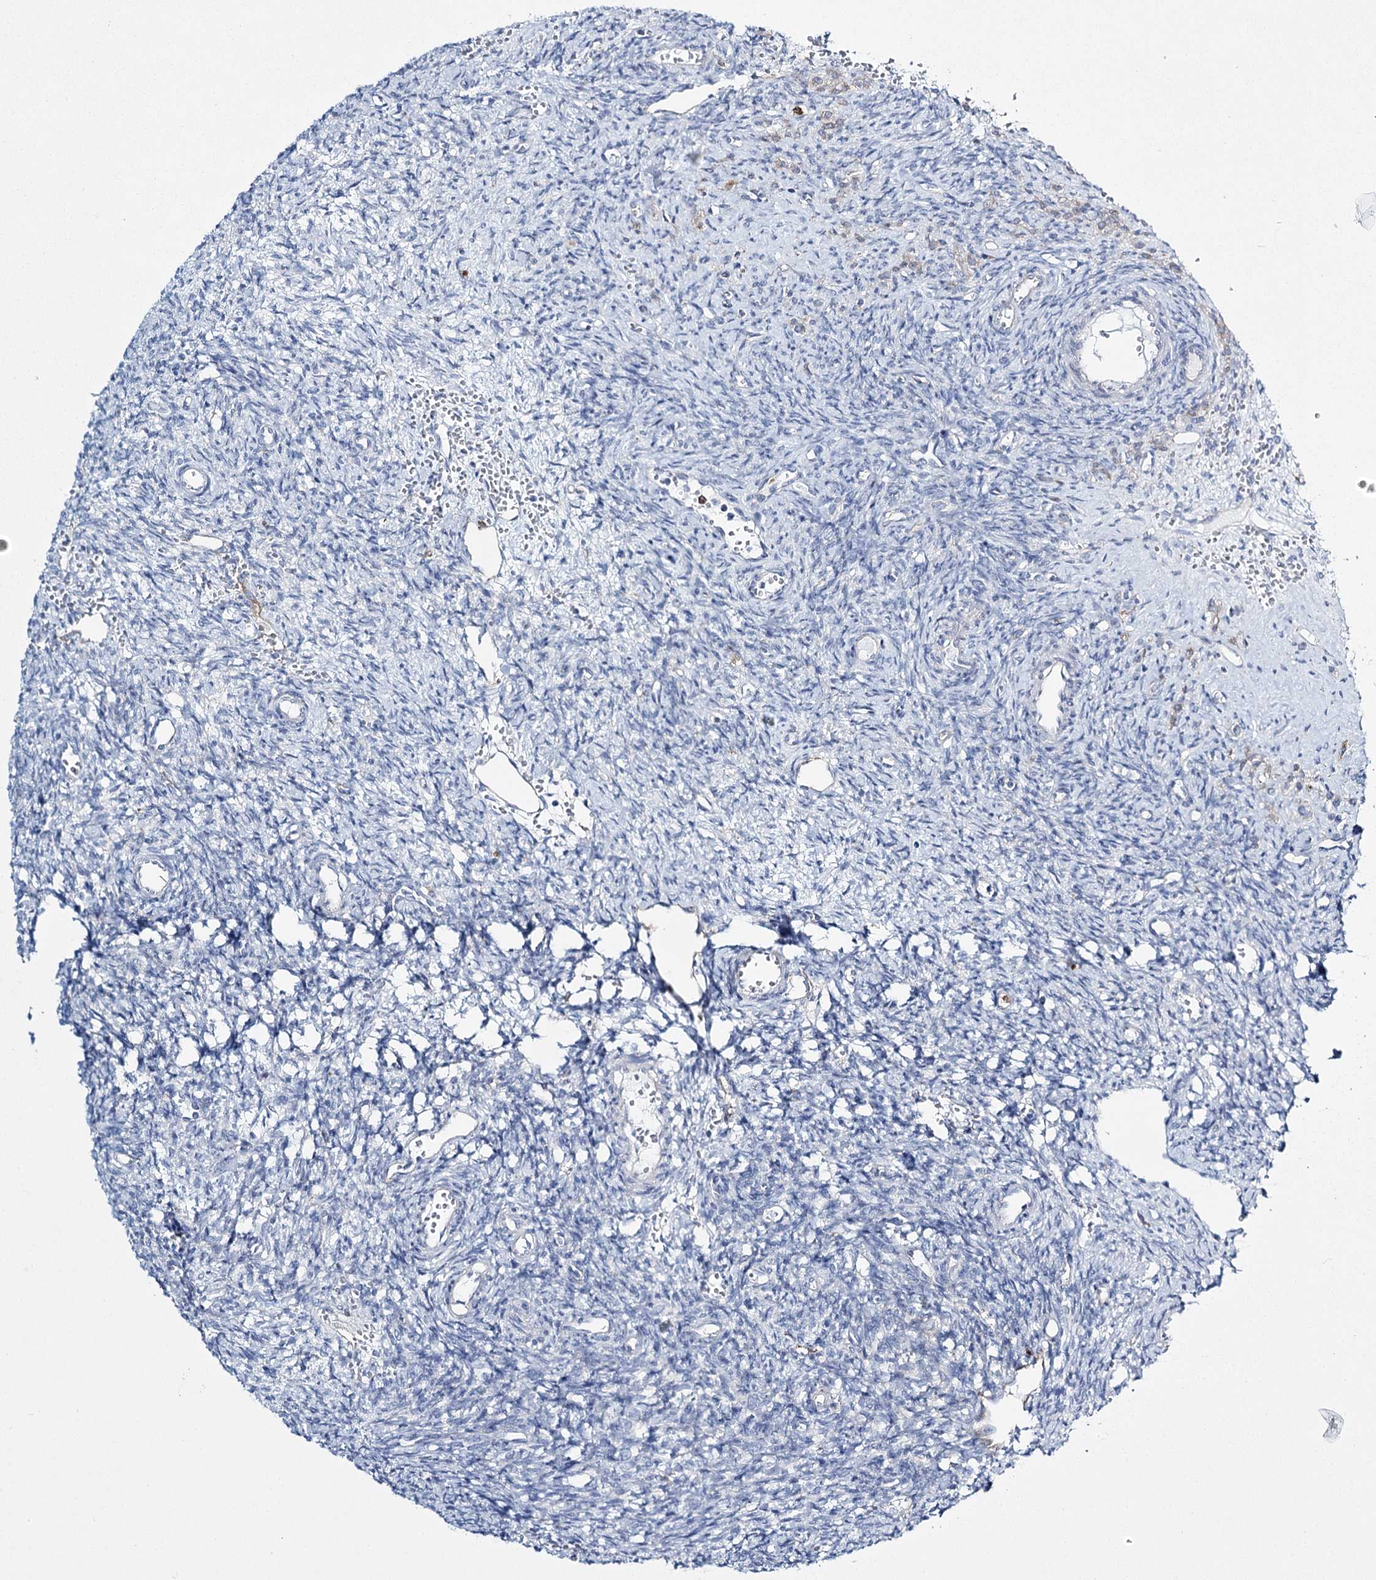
{"staining": {"intensity": "negative", "quantity": "none", "location": "none"}, "tissue": "ovary", "cell_type": "Ovarian stroma cells", "image_type": "normal", "snomed": [{"axis": "morphology", "description": "Normal tissue, NOS"}, {"axis": "topography", "description": "Ovary"}], "caption": "The histopathology image shows no significant expression in ovarian stroma cells of ovary.", "gene": "CCDC88A", "patient": {"sex": "female", "age": 39}}